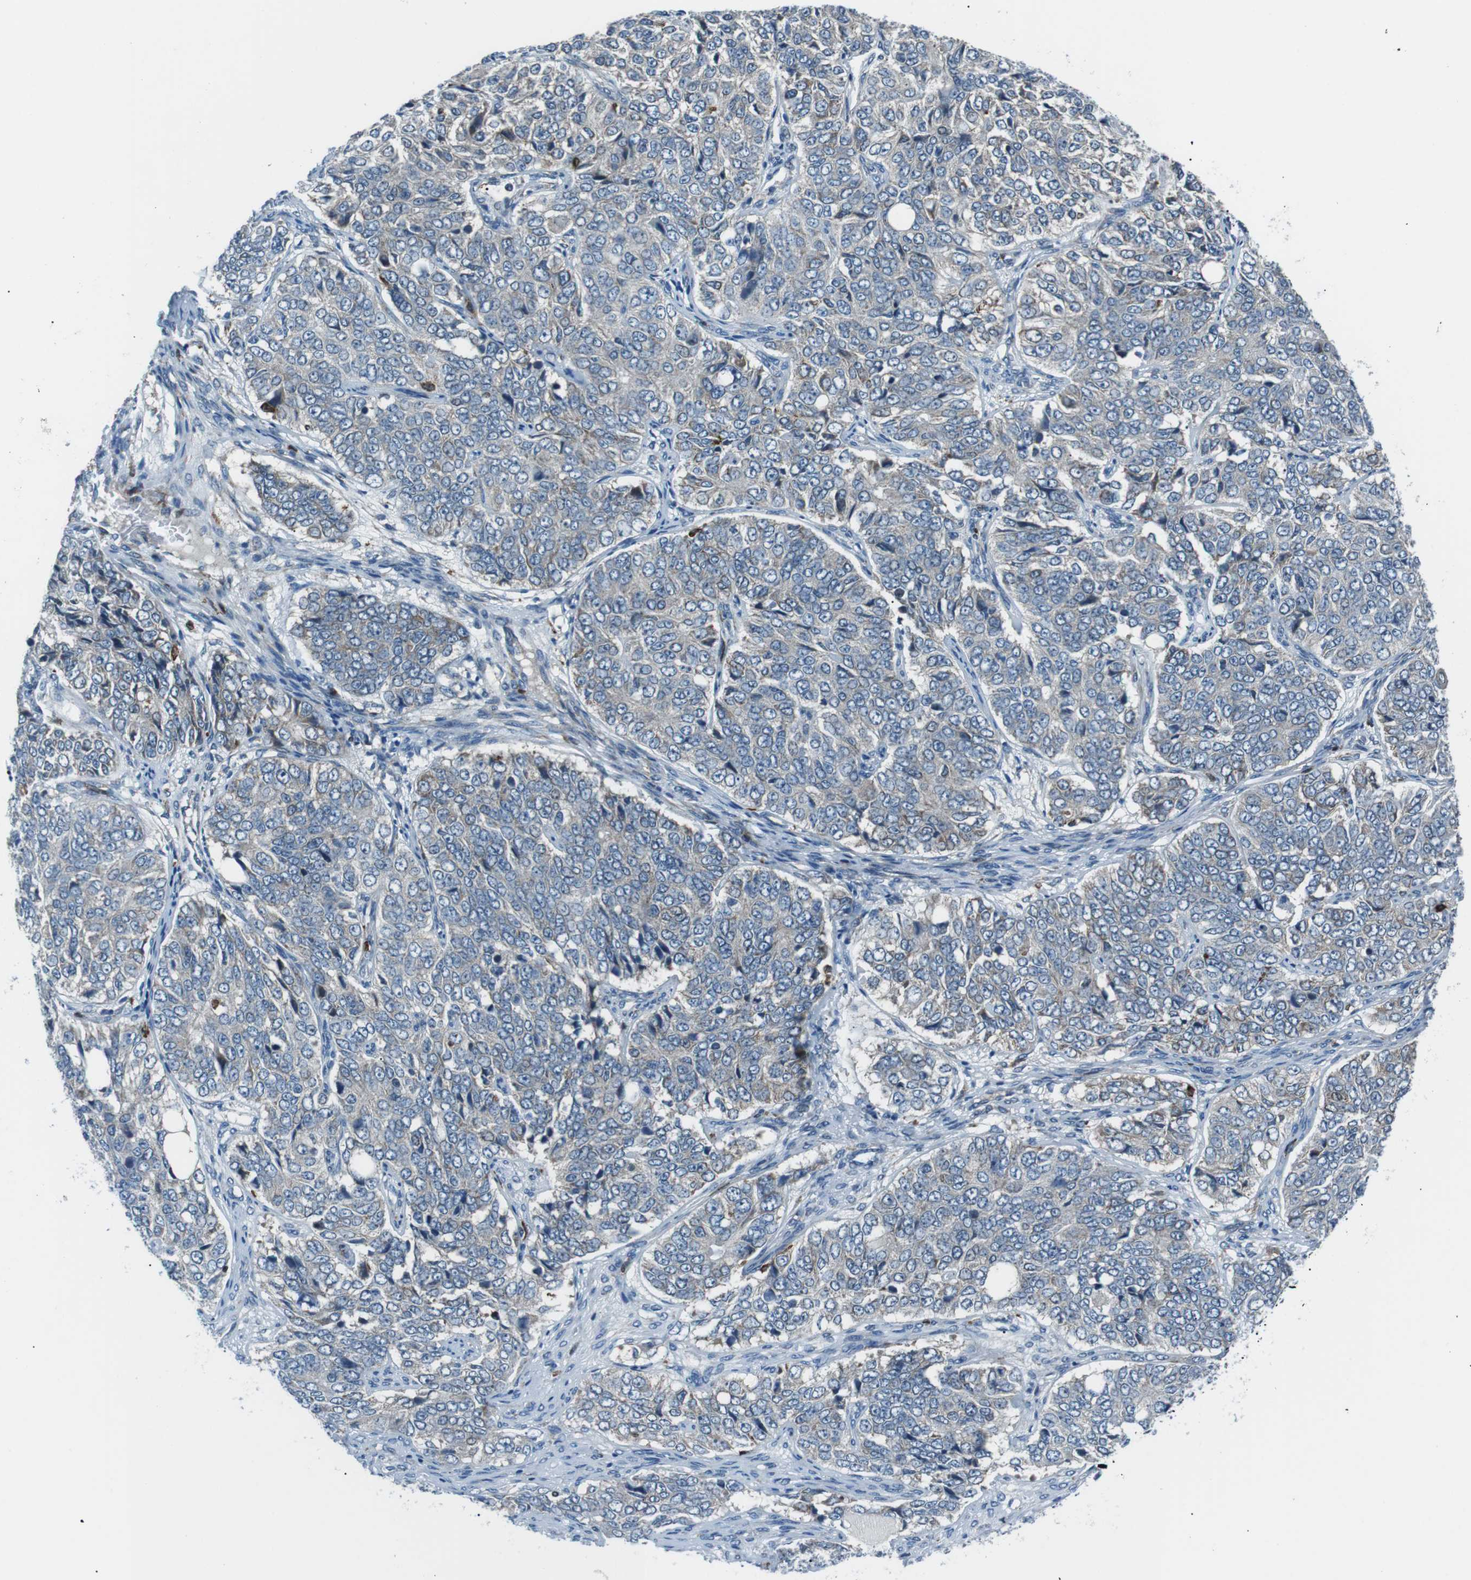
{"staining": {"intensity": "negative", "quantity": "none", "location": "none"}, "tissue": "ovarian cancer", "cell_type": "Tumor cells", "image_type": "cancer", "snomed": [{"axis": "morphology", "description": "Carcinoma, endometroid"}, {"axis": "topography", "description": "Ovary"}], "caption": "Image shows no significant protein staining in tumor cells of ovarian endometroid carcinoma.", "gene": "BLNK", "patient": {"sex": "female", "age": 51}}